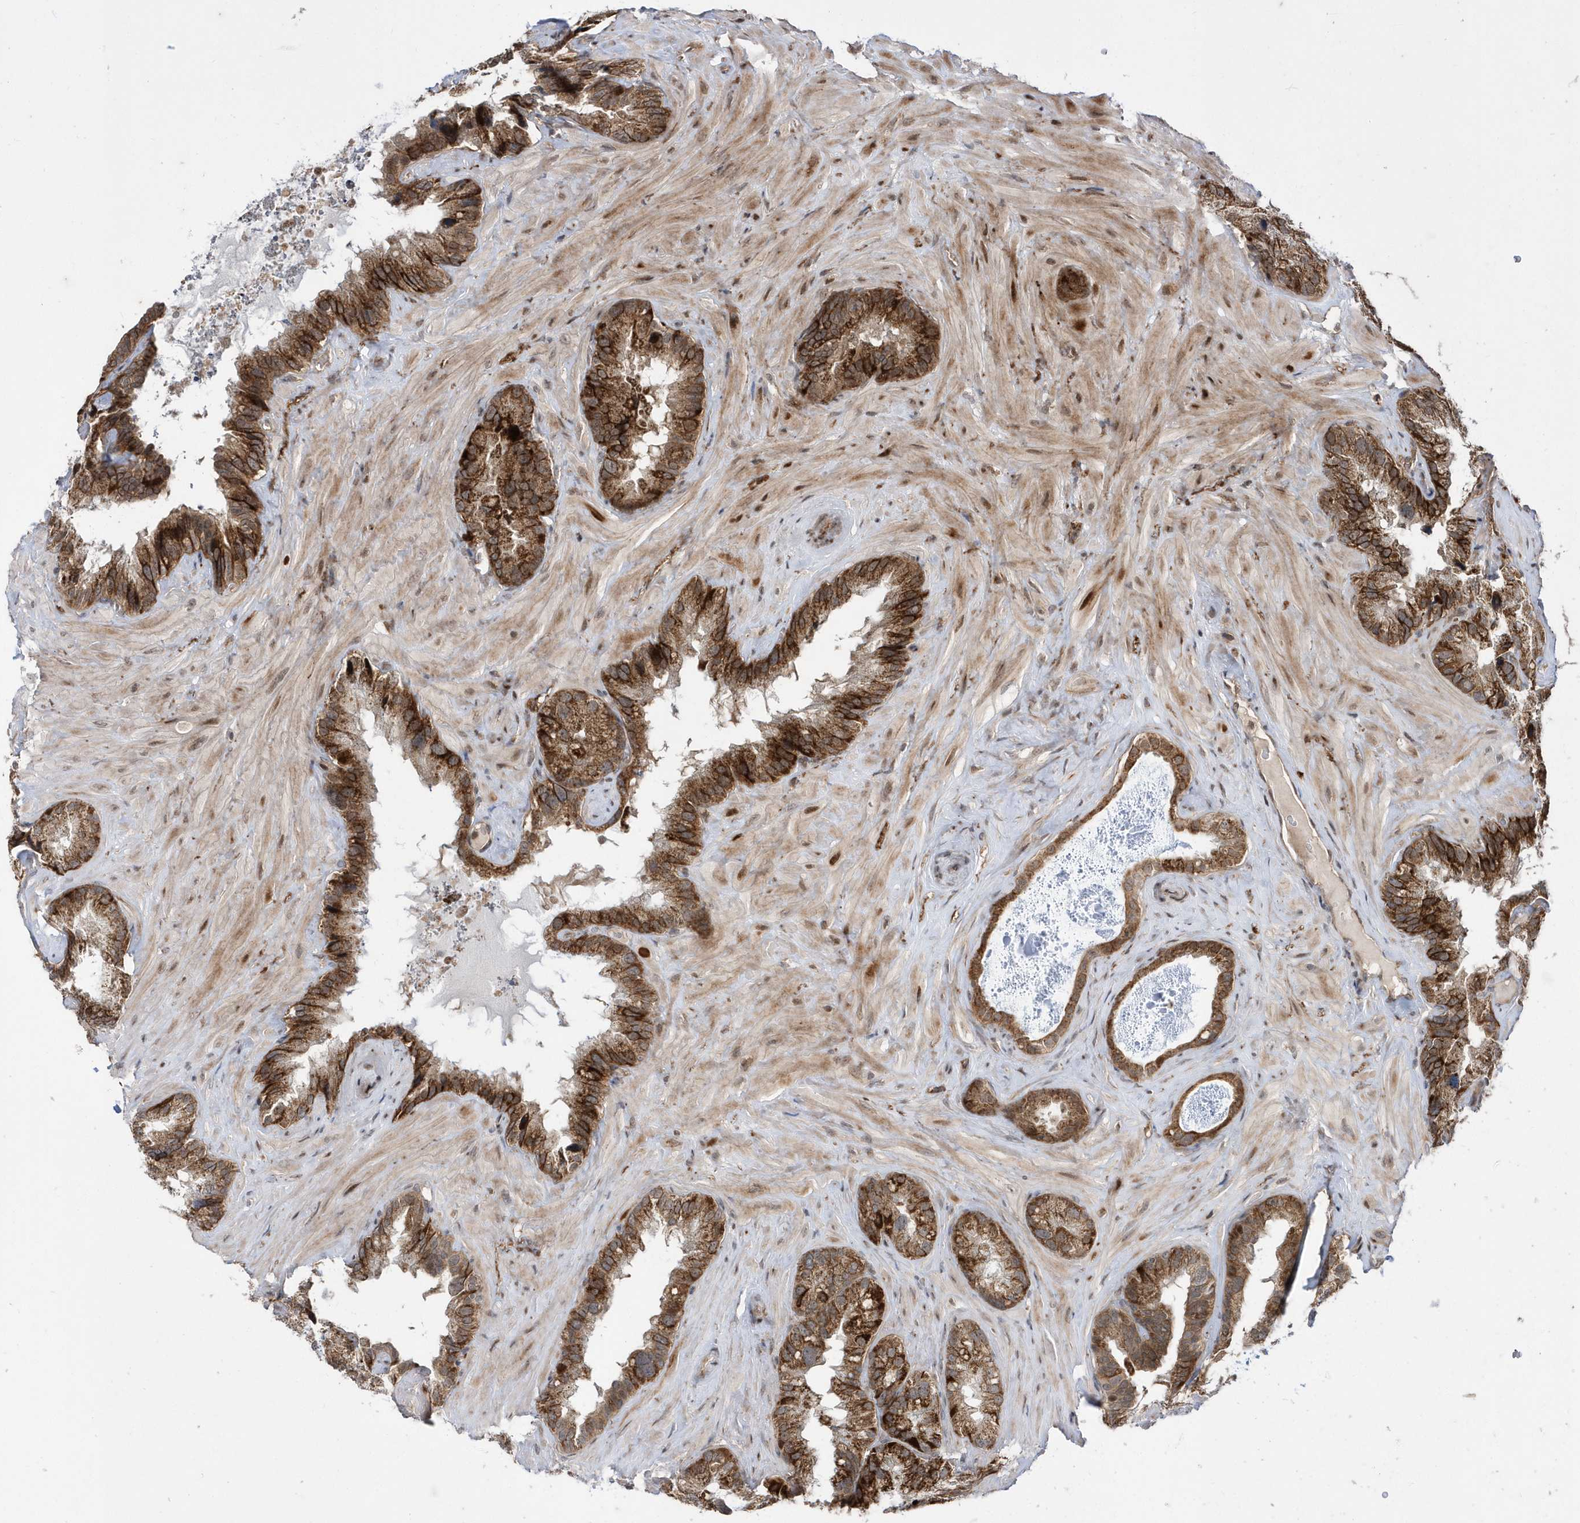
{"staining": {"intensity": "strong", "quantity": ">75%", "location": "cytoplasmic/membranous"}, "tissue": "seminal vesicle", "cell_type": "Glandular cells", "image_type": "normal", "snomed": [{"axis": "morphology", "description": "Normal tissue, NOS"}, {"axis": "topography", "description": "Prostate"}, {"axis": "topography", "description": "Seminal veicle"}], "caption": "The image shows immunohistochemical staining of normal seminal vesicle. There is strong cytoplasmic/membranous staining is present in about >75% of glandular cells. (DAB IHC, brown staining for protein, blue staining for nuclei).", "gene": "DALRD3", "patient": {"sex": "male", "age": 68}}